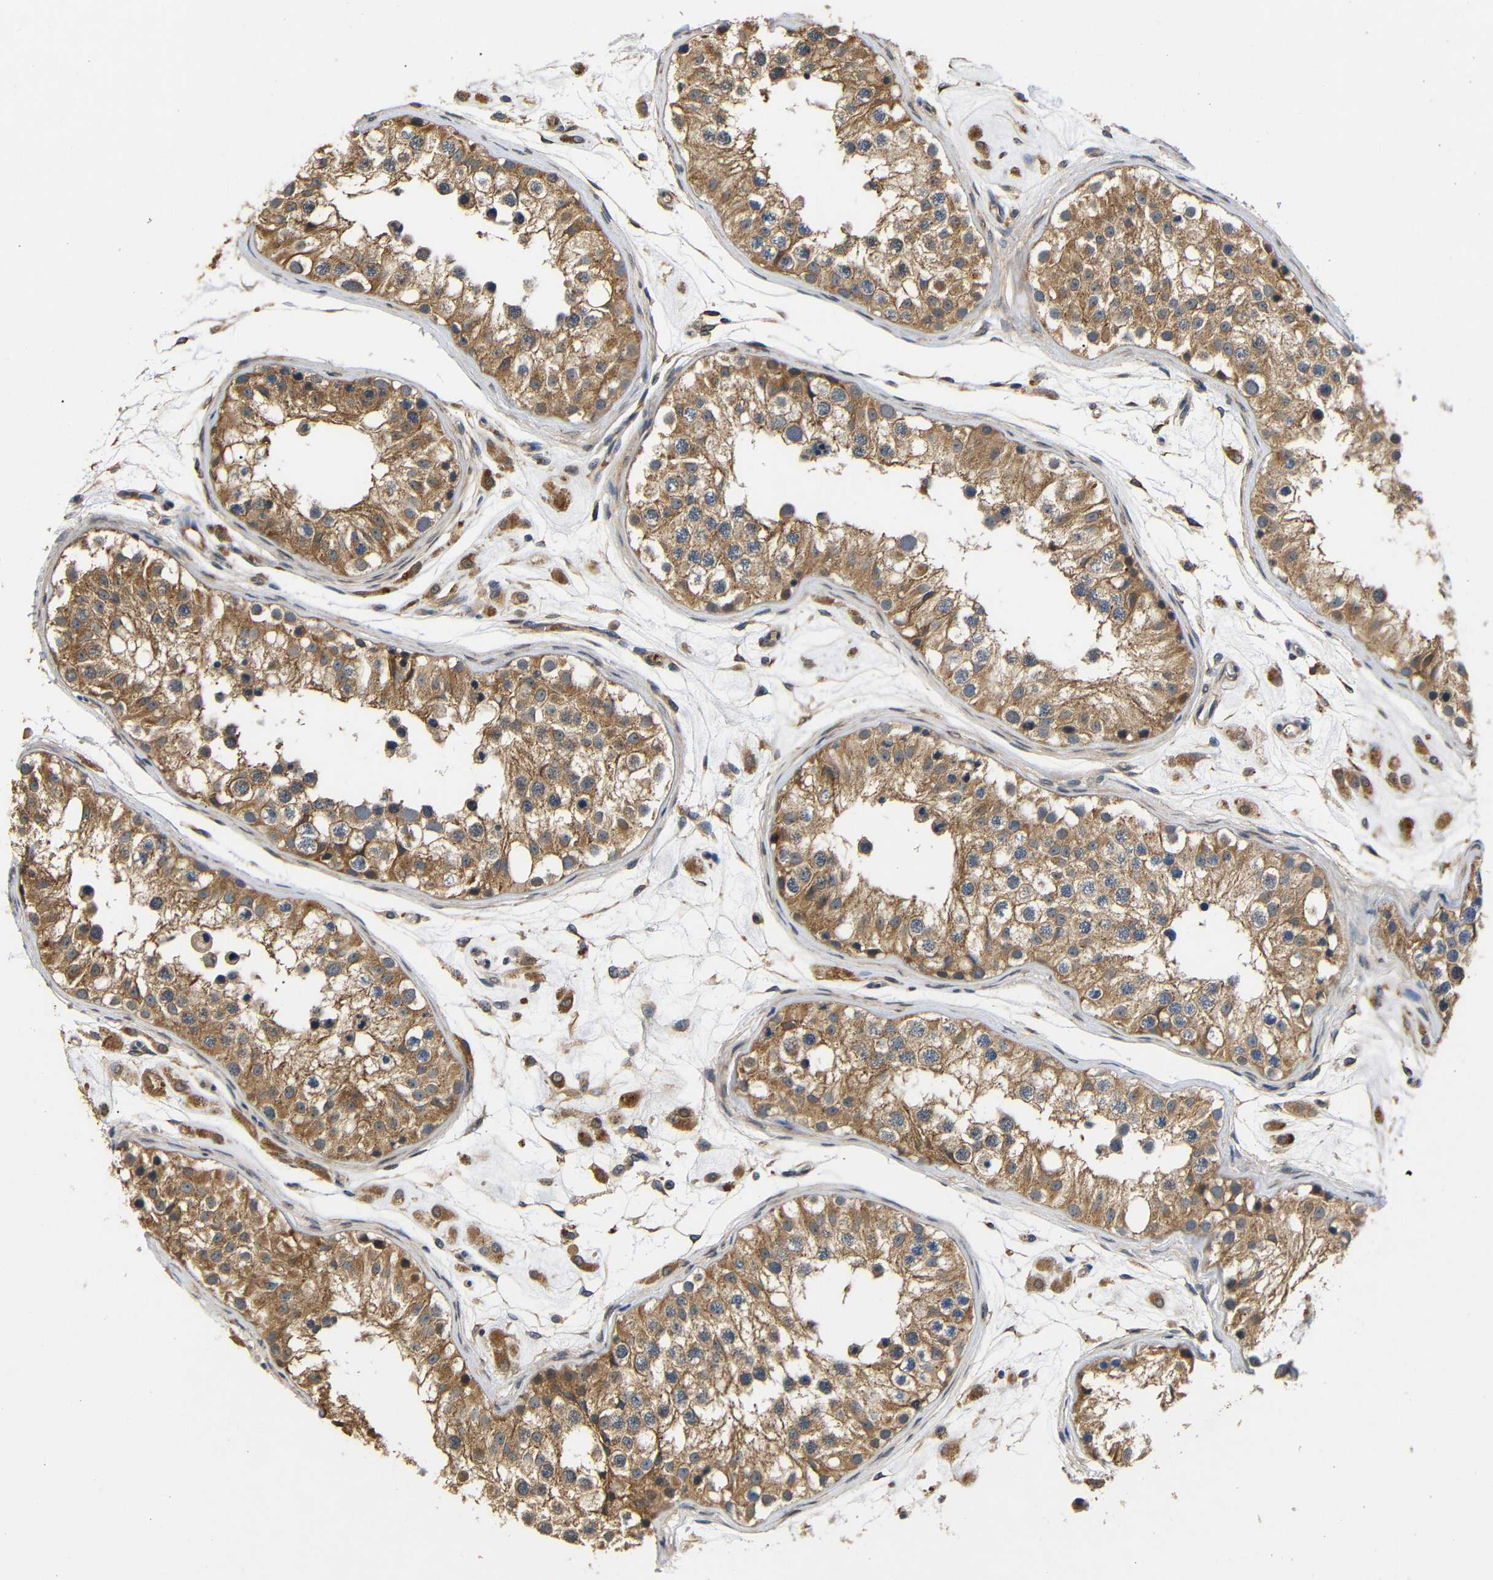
{"staining": {"intensity": "moderate", "quantity": ">75%", "location": "cytoplasmic/membranous"}, "tissue": "testis", "cell_type": "Cells in seminiferous ducts", "image_type": "normal", "snomed": [{"axis": "morphology", "description": "Normal tissue, NOS"}, {"axis": "morphology", "description": "Adenocarcinoma, metastatic, NOS"}, {"axis": "topography", "description": "Testis"}], "caption": "Protein staining of benign testis demonstrates moderate cytoplasmic/membranous expression in about >75% of cells in seminiferous ducts. The staining is performed using DAB brown chromogen to label protein expression. The nuclei are counter-stained blue using hematoxylin.", "gene": "DDR1", "patient": {"sex": "male", "age": 26}}